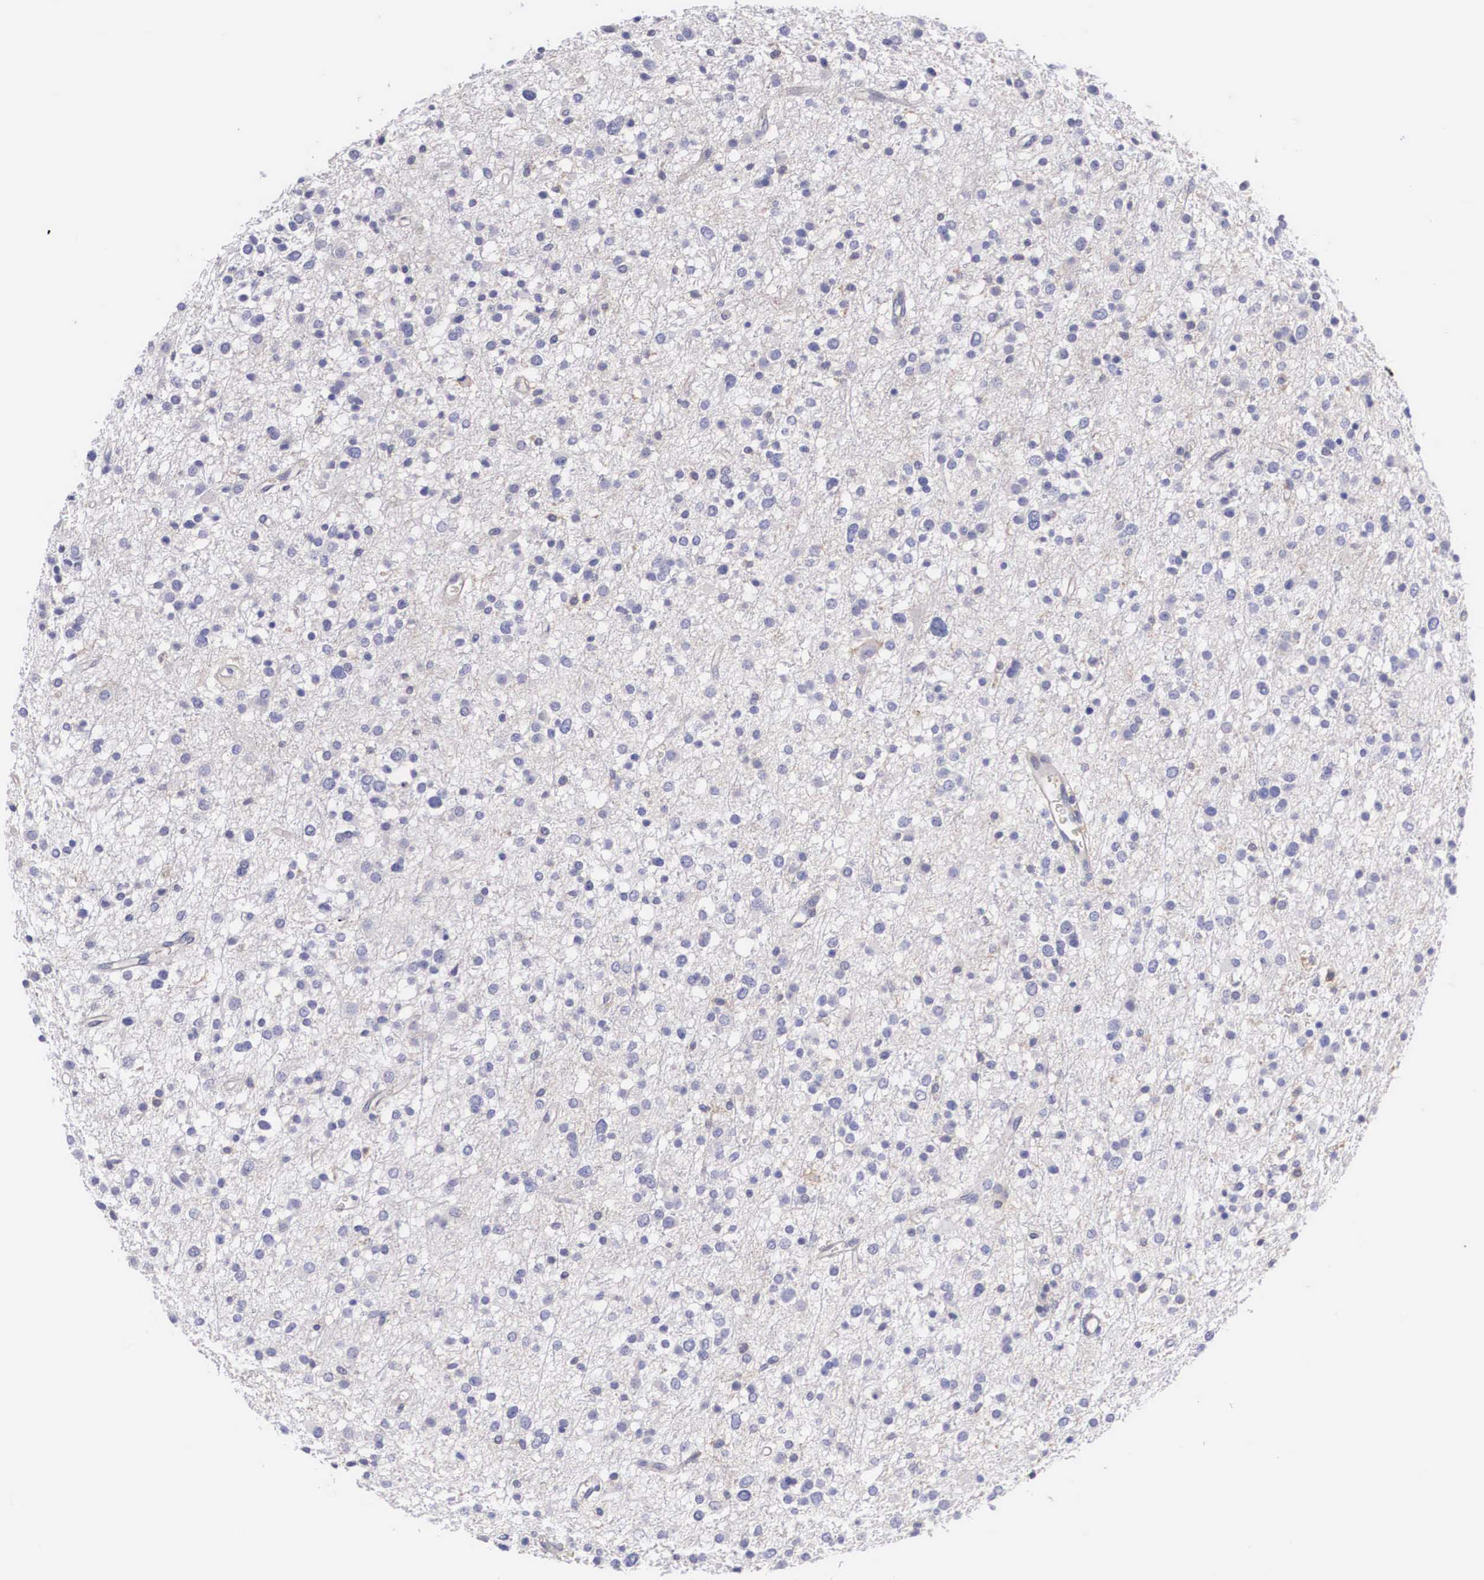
{"staining": {"intensity": "negative", "quantity": "none", "location": "none"}, "tissue": "glioma", "cell_type": "Tumor cells", "image_type": "cancer", "snomed": [{"axis": "morphology", "description": "Glioma, malignant, Low grade"}, {"axis": "topography", "description": "Brain"}], "caption": "Immunohistochemical staining of malignant glioma (low-grade) exhibits no significant positivity in tumor cells.", "gene": "NR4A2", "patient": {"sex": "female", "age": 36}}